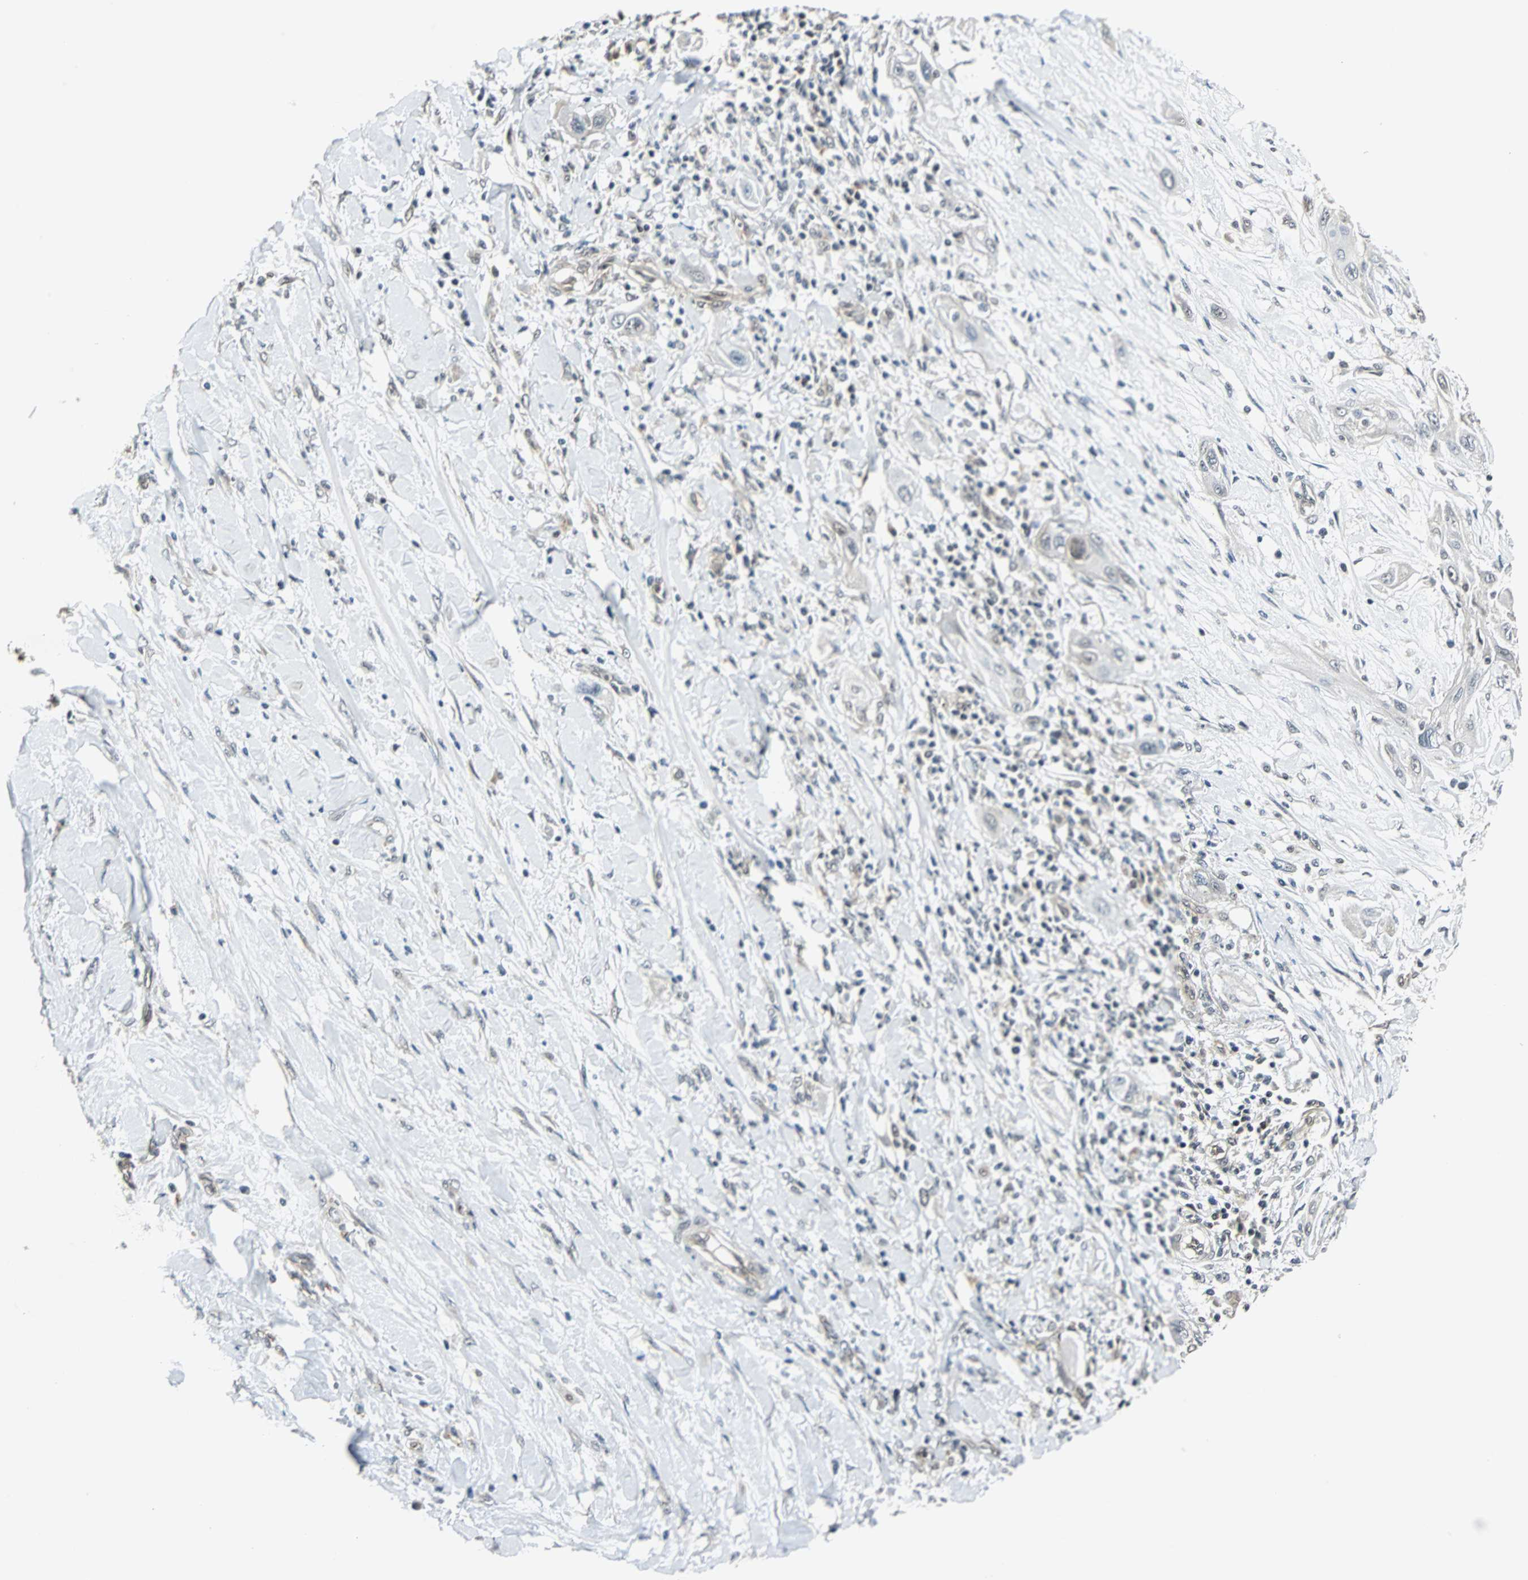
{"staining": {"intensity": "negative", "quantity": "none", "location": "none"}, "tissue": "lung cancer", "cell_type": "Tumor cells", "image_type": "cancer", "snomed": [{"axis": "morphology", "description": "Squamous cell carcinoma, NOS"}, {"axis": "topography", "description": "Lung"}], "caption": "Lung squamous cell carcinoma was stained to show a protein in brown. There is no significant expression in tumor cells. The staining was performed using DAB (3,3'-diaminobenzidine) to visualize the protein expression in brown, while the nuclei were stained in blue with hematoxylin (Magnification: 20x).", "gene": "MED4", "patient": {"sex": "female", "age": 47}}